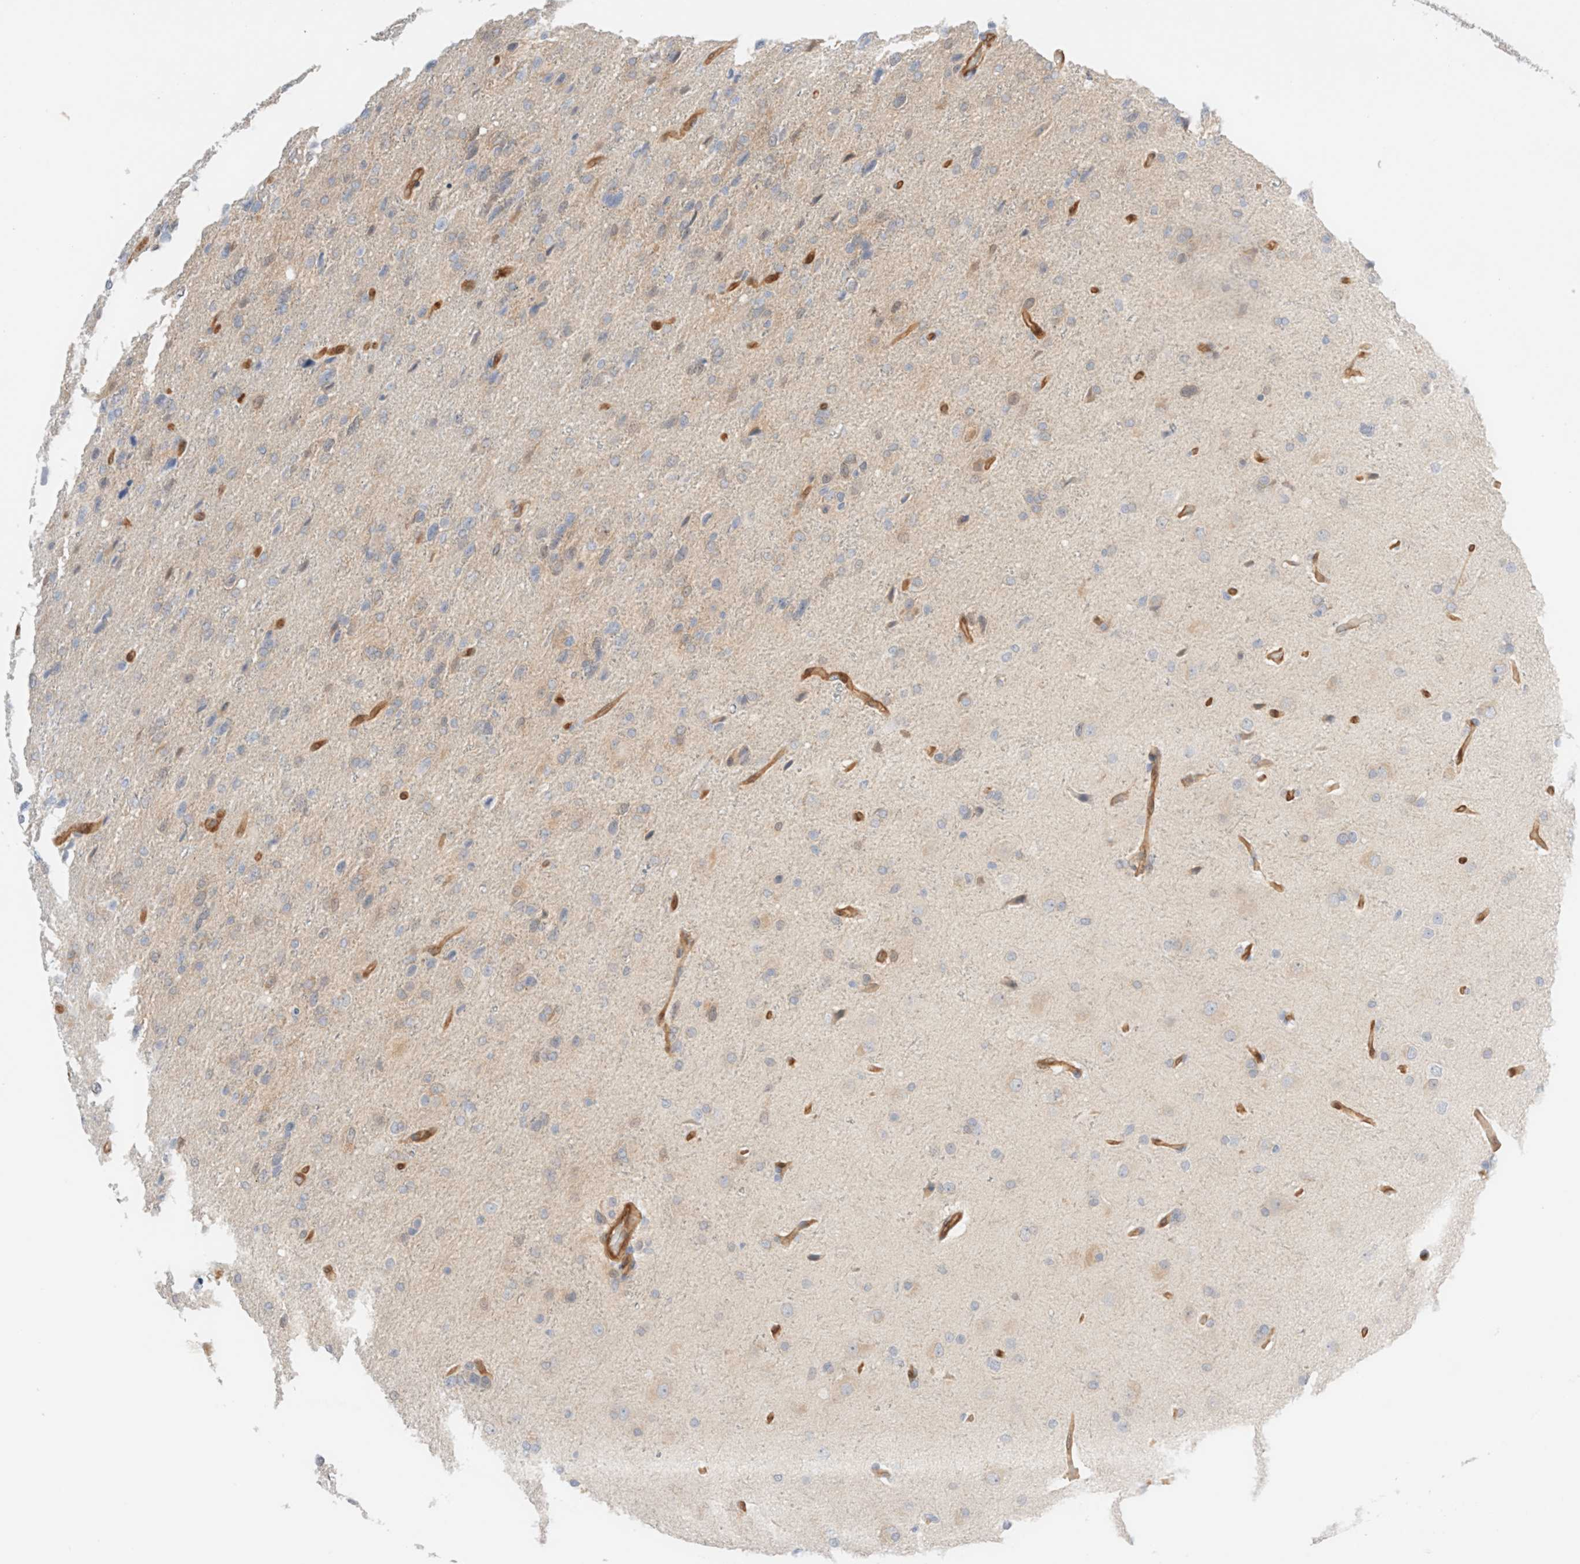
{"staining": {"intensity": "negative", "quantity": "none", "location": "none"}, "tissue": "glioma", "cell_type": "Tumor cells", "image_type": "cancer", "snomed": [{"axis": "morphology", "description": "Glioma, malignant, High grade"}, {"axis": "topography", "description": "Brain"}], "caption": "A micrograph of glioma stained for a protein demonstrates no brown staining in tumor cells.", "gene": "LMCD1", "patient": {"sex": "female", "age": 58}}